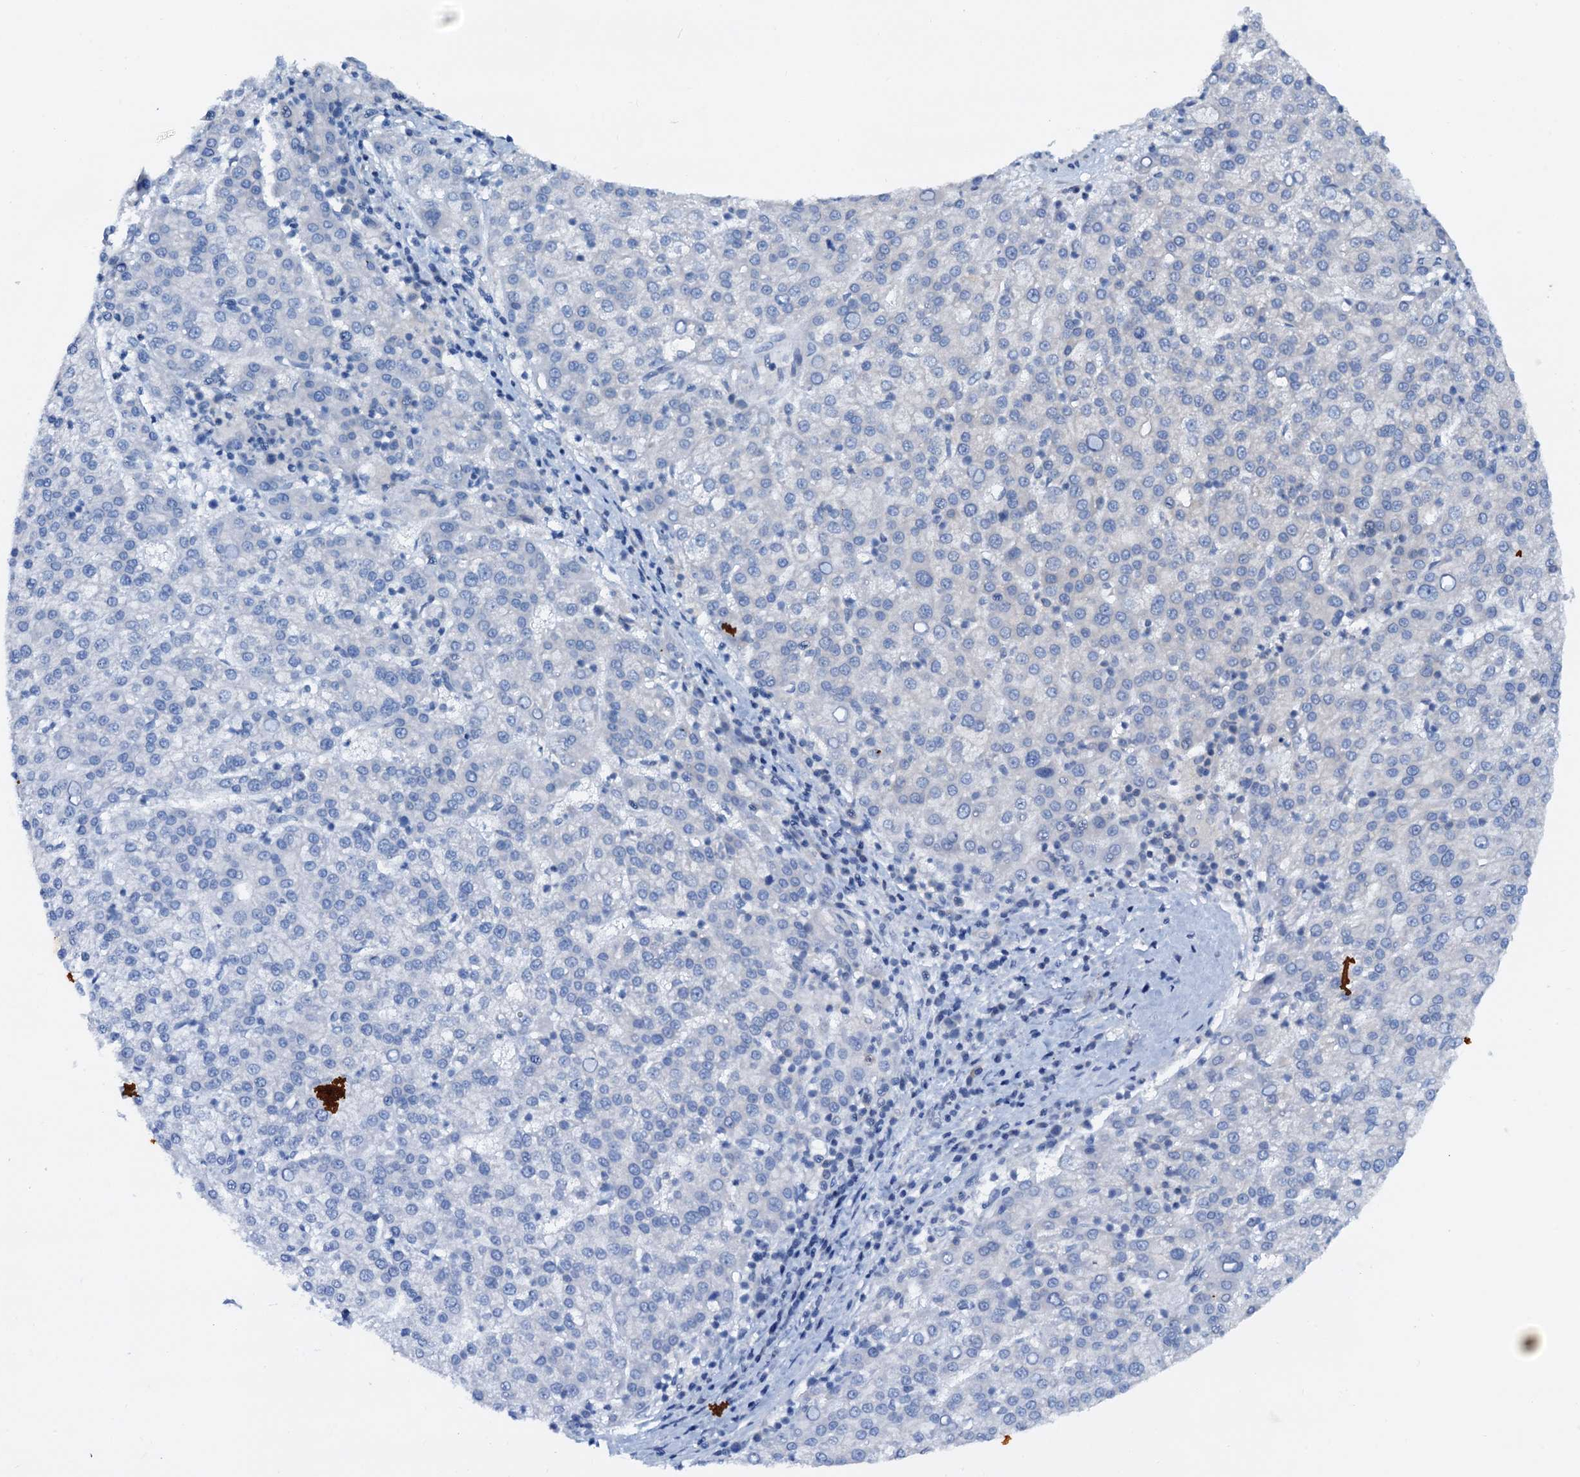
{"staining": {"intensity": "negative", "quantity": "none", "location": "none"}, "tissue": "liver cancer", "cell_type": "Tumor cells", "image_type": "cancer", "snomed": [{"axis": "morphology", "description": "Carcinoma, Hepatocellular, NOS"}, {"axis": "topography", "description": "Liver"}], "caption": "An immunohistochemistry image of hepatocellular carcinoma (liver) is shown. There is no staining in tumor cells of hepatocellular carcinoma (liver).", "gene": "PTGES3", "patient": {"sex": "female", "age": 58}}